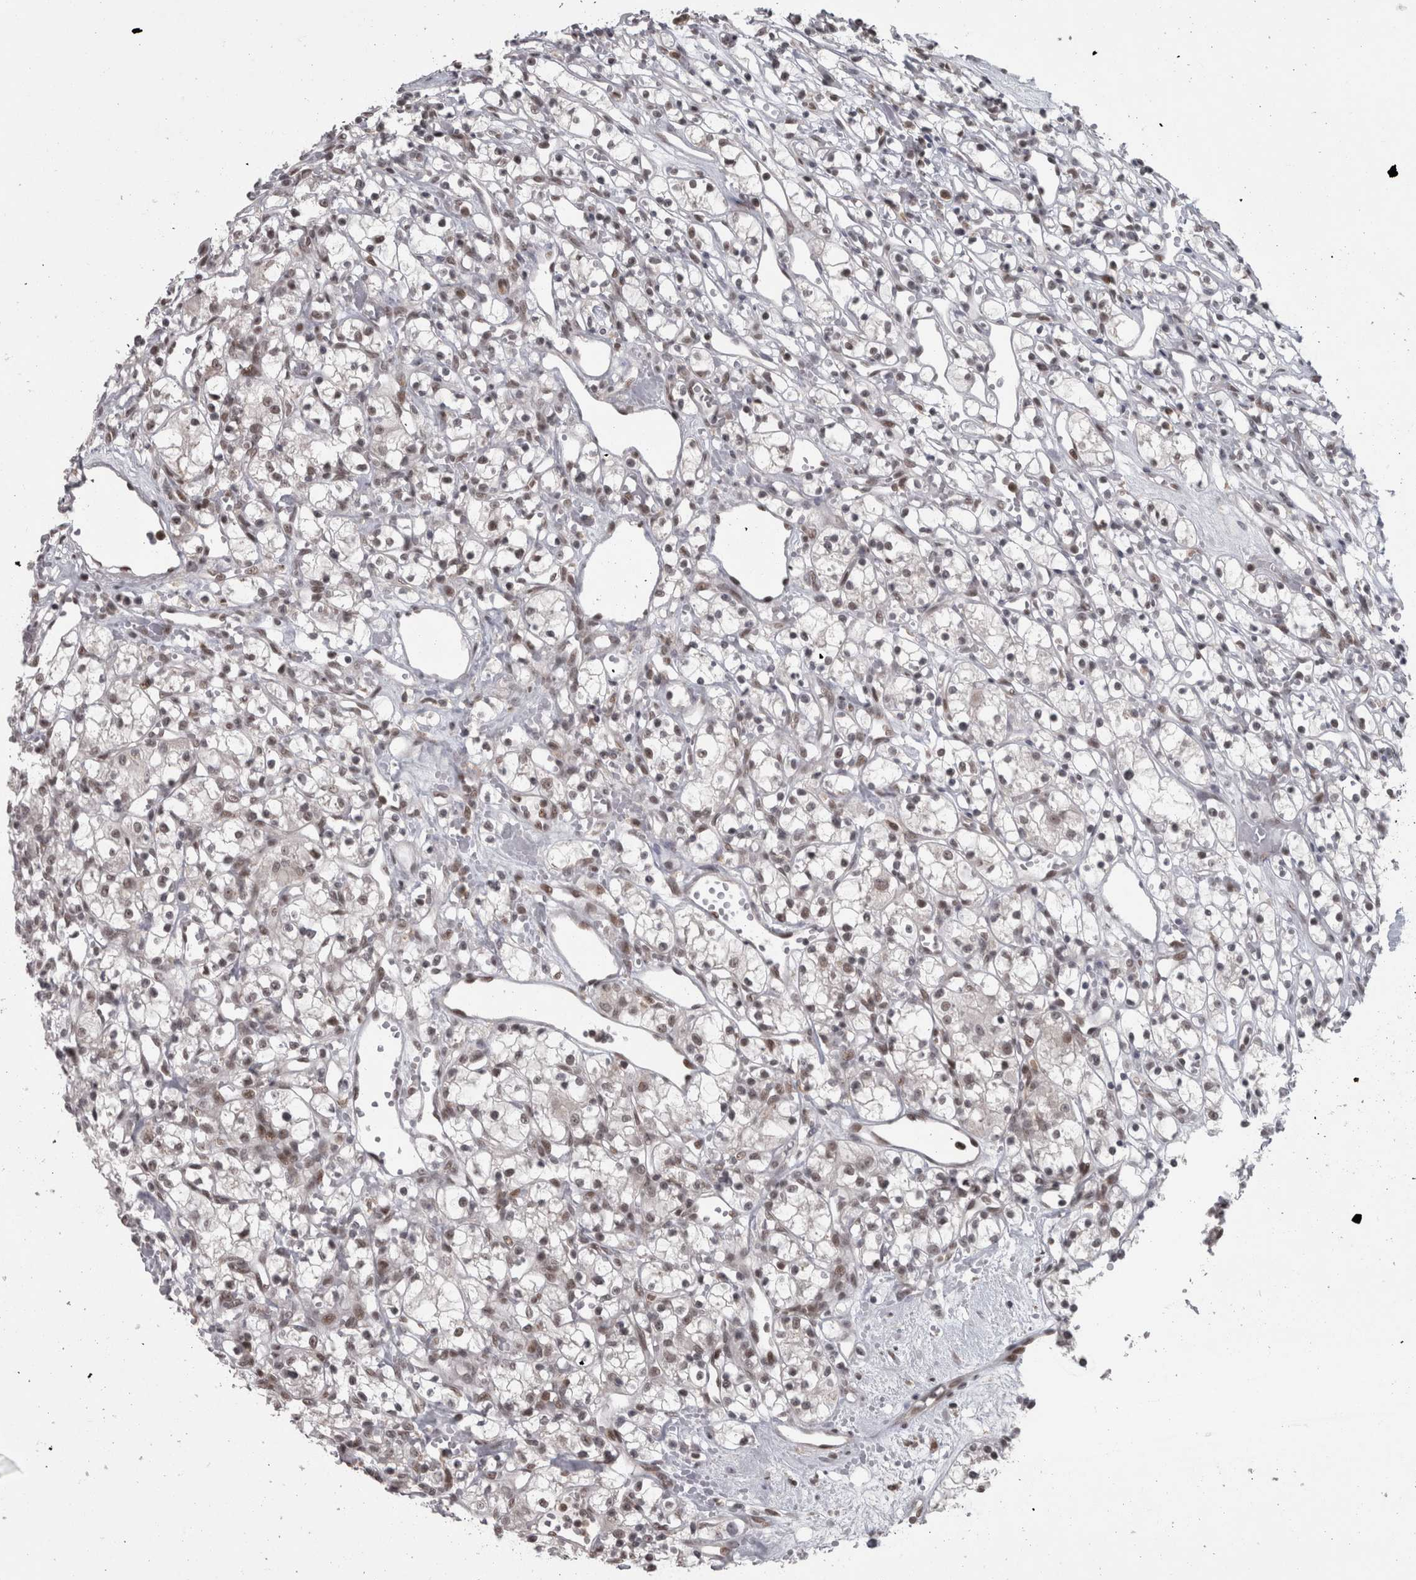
{"staining": {"intensity": "weak", "quantity": "<25%", "location": "nuclear"}, "tissue": "renal cancer", "cell_type": "Tumor cells", "image_type": "cancer", "snomed": [{"axis": "morphology", "description": "Adenocarcinoma, NOS"}, {"axis": "topography", "description": "Kidney"}], "caption": "This is an IHC micrograph of adenocarcinoma (renal). There is no staining in tumor cells.", "gene": "MICU3", "patient": {"sex": "female", "age": 59}}